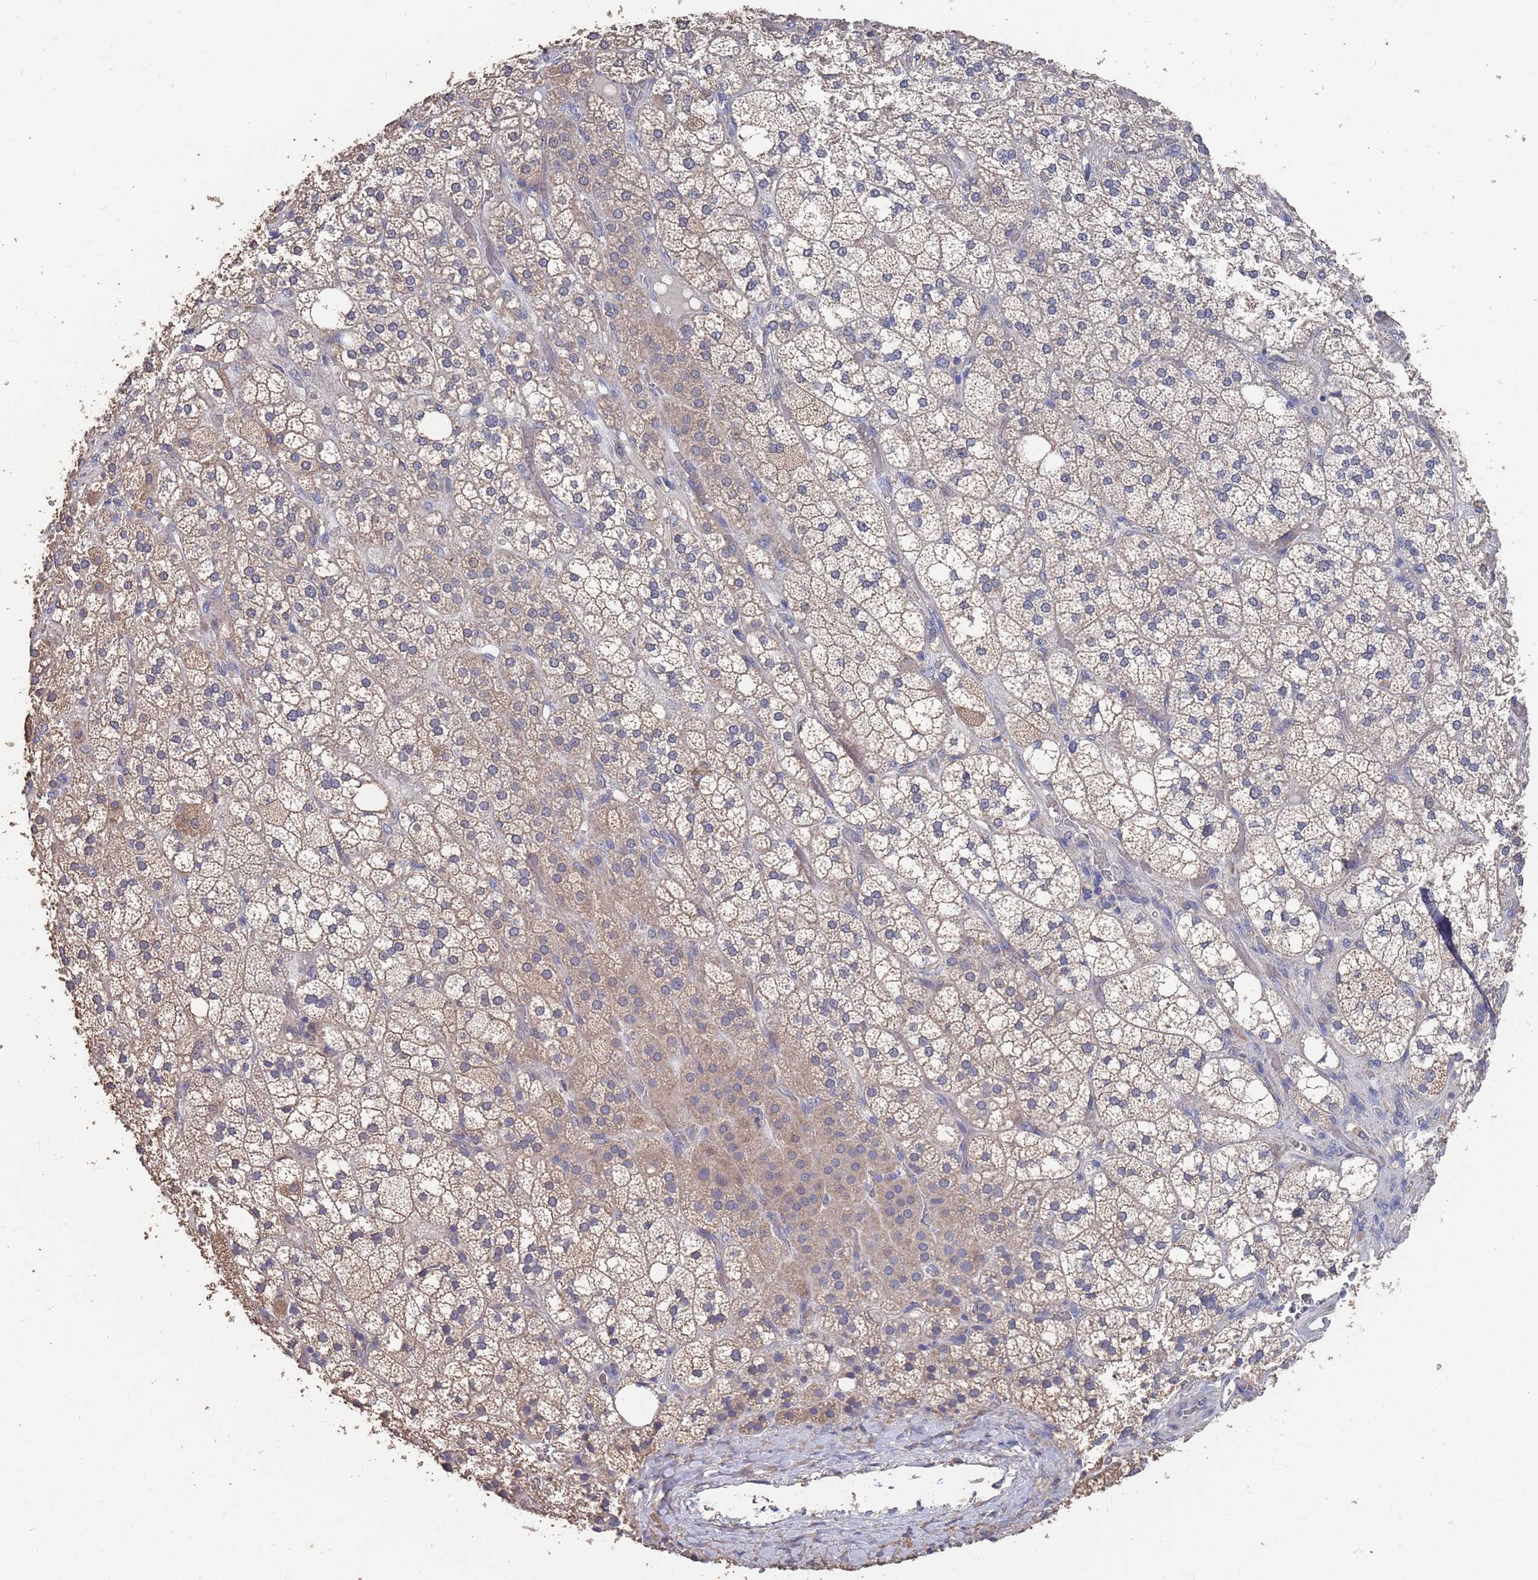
{"staining": {"intensity": "weak", "quantity": ">75%", "location": "cytoplasmic/membranous"}, "tissue": "adrenal gland", "cell_type": "Glandular cells", "image_type": "normal", "snomed": [{"axis": "morphology", "description": "Normal tissue, NOS"}, {"axis": "topography", "description": "Adrenal gland"}], "caption": "The micrograph displays a brown stain indicating the presence of a protein in the cytoplasmic/membranous of glandular cells in adrenal gland. (brown staining indicates protein expression, while blue staining denotes nuclei).", "gene": "BTBD18", "patient": {"sex": "male", "age": 61}}